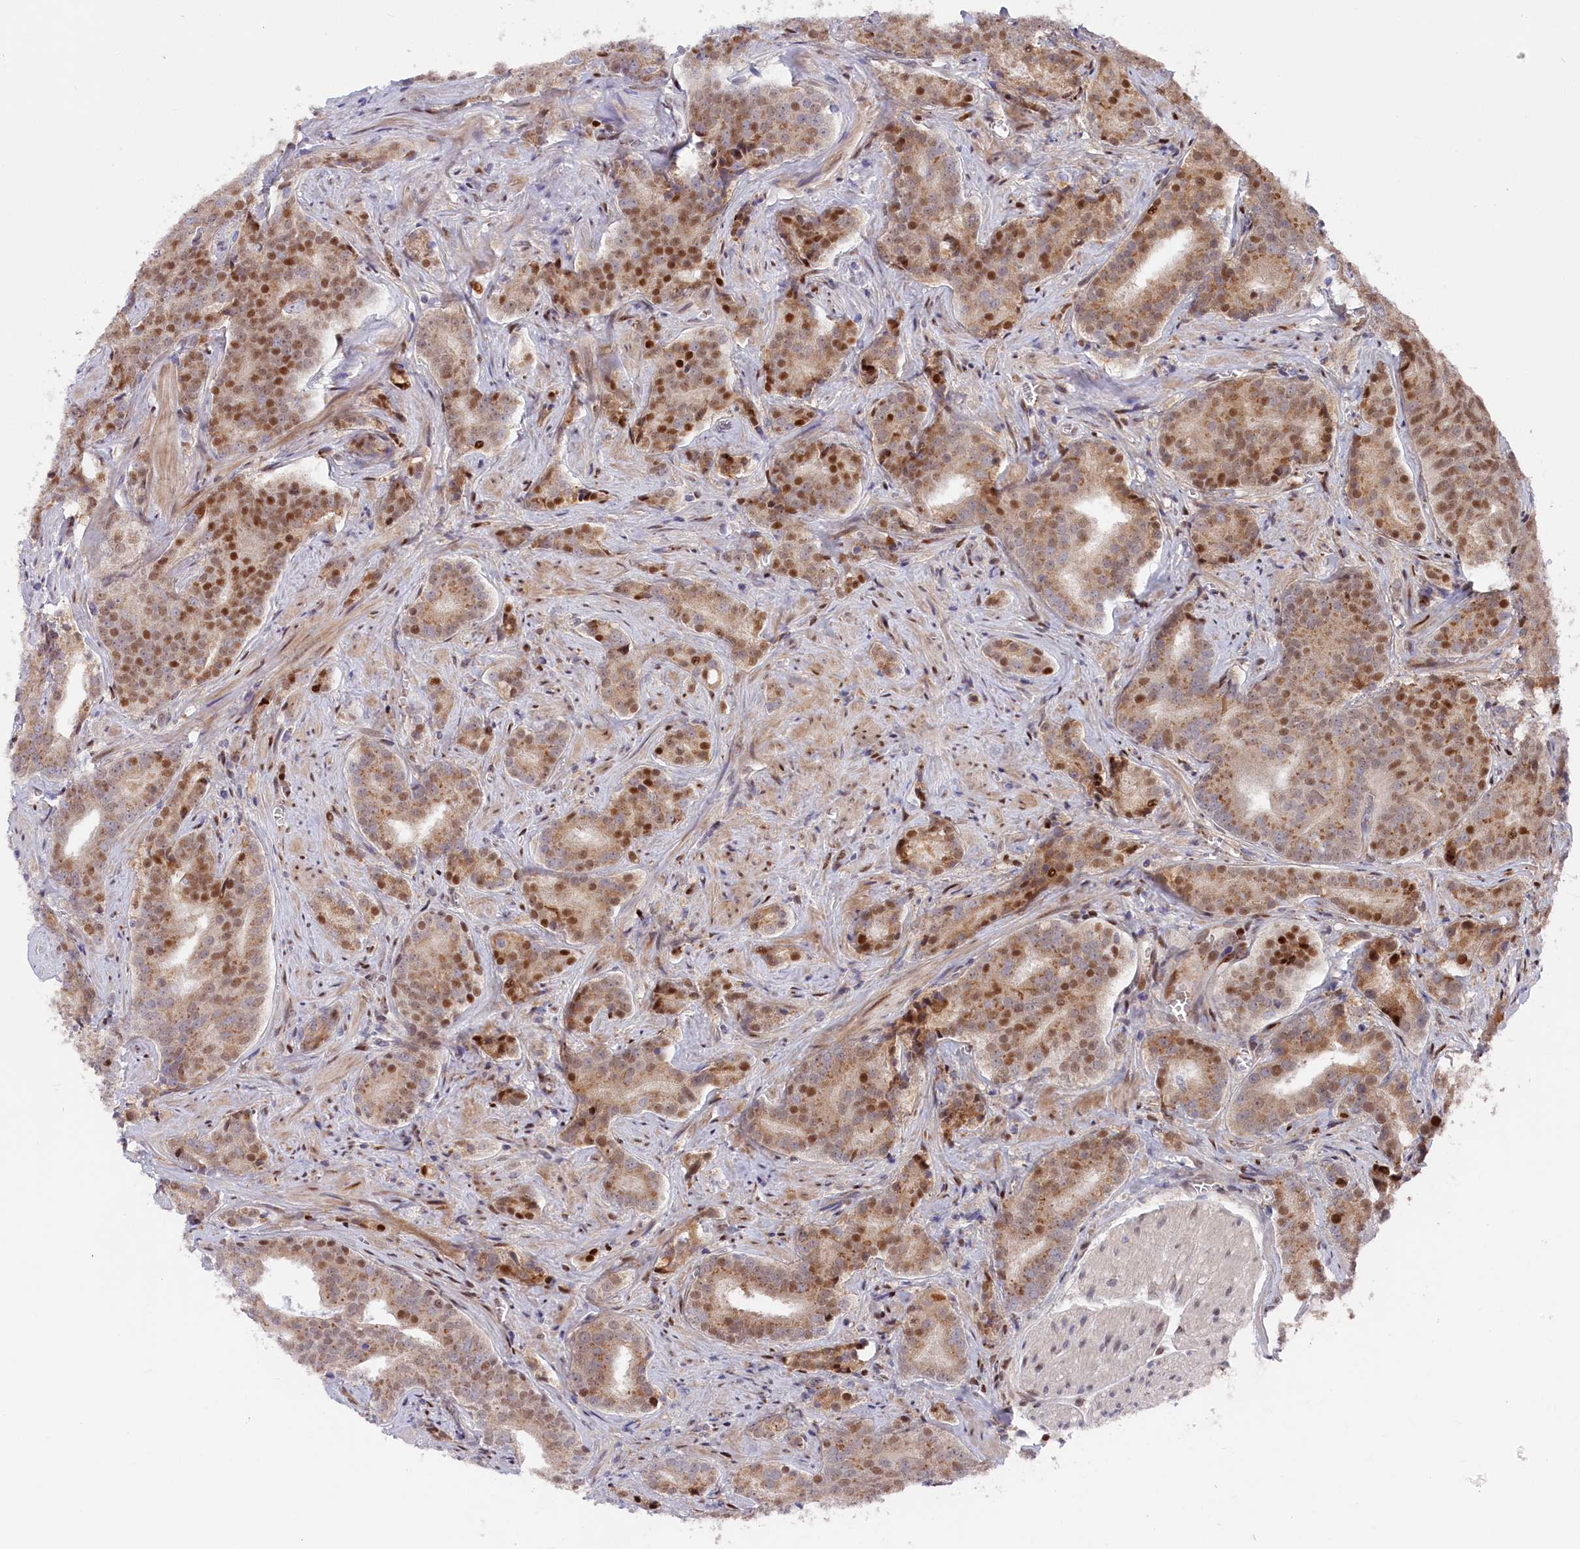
{"staining": {"intensity": "moderate", "quantity": ">75%", "location": "cytoplasmic/membranous,nuclear"}, "tissue": "prostate cancer", "cell_type": "Tumor cells", "image_type": "cancer", "snomed": [{"axis": "morphology", "description": "Adenocarcinoma, High grade"}, {"axis": "topography", "description": "Prostate"}], "caption": "Immunohistochemical staining of prostate high-grade adenocarcinoma reveals moderate cytoplasmic/membranous and nuclear protein expression in approximately >75% of tumor cells. (Stains: DAB in brown, nuclei in blue, Microscopy: brightfield microscopy at high magnification).", "gene": "CHST12", "patient": {"sex": "male", "age": 55}}